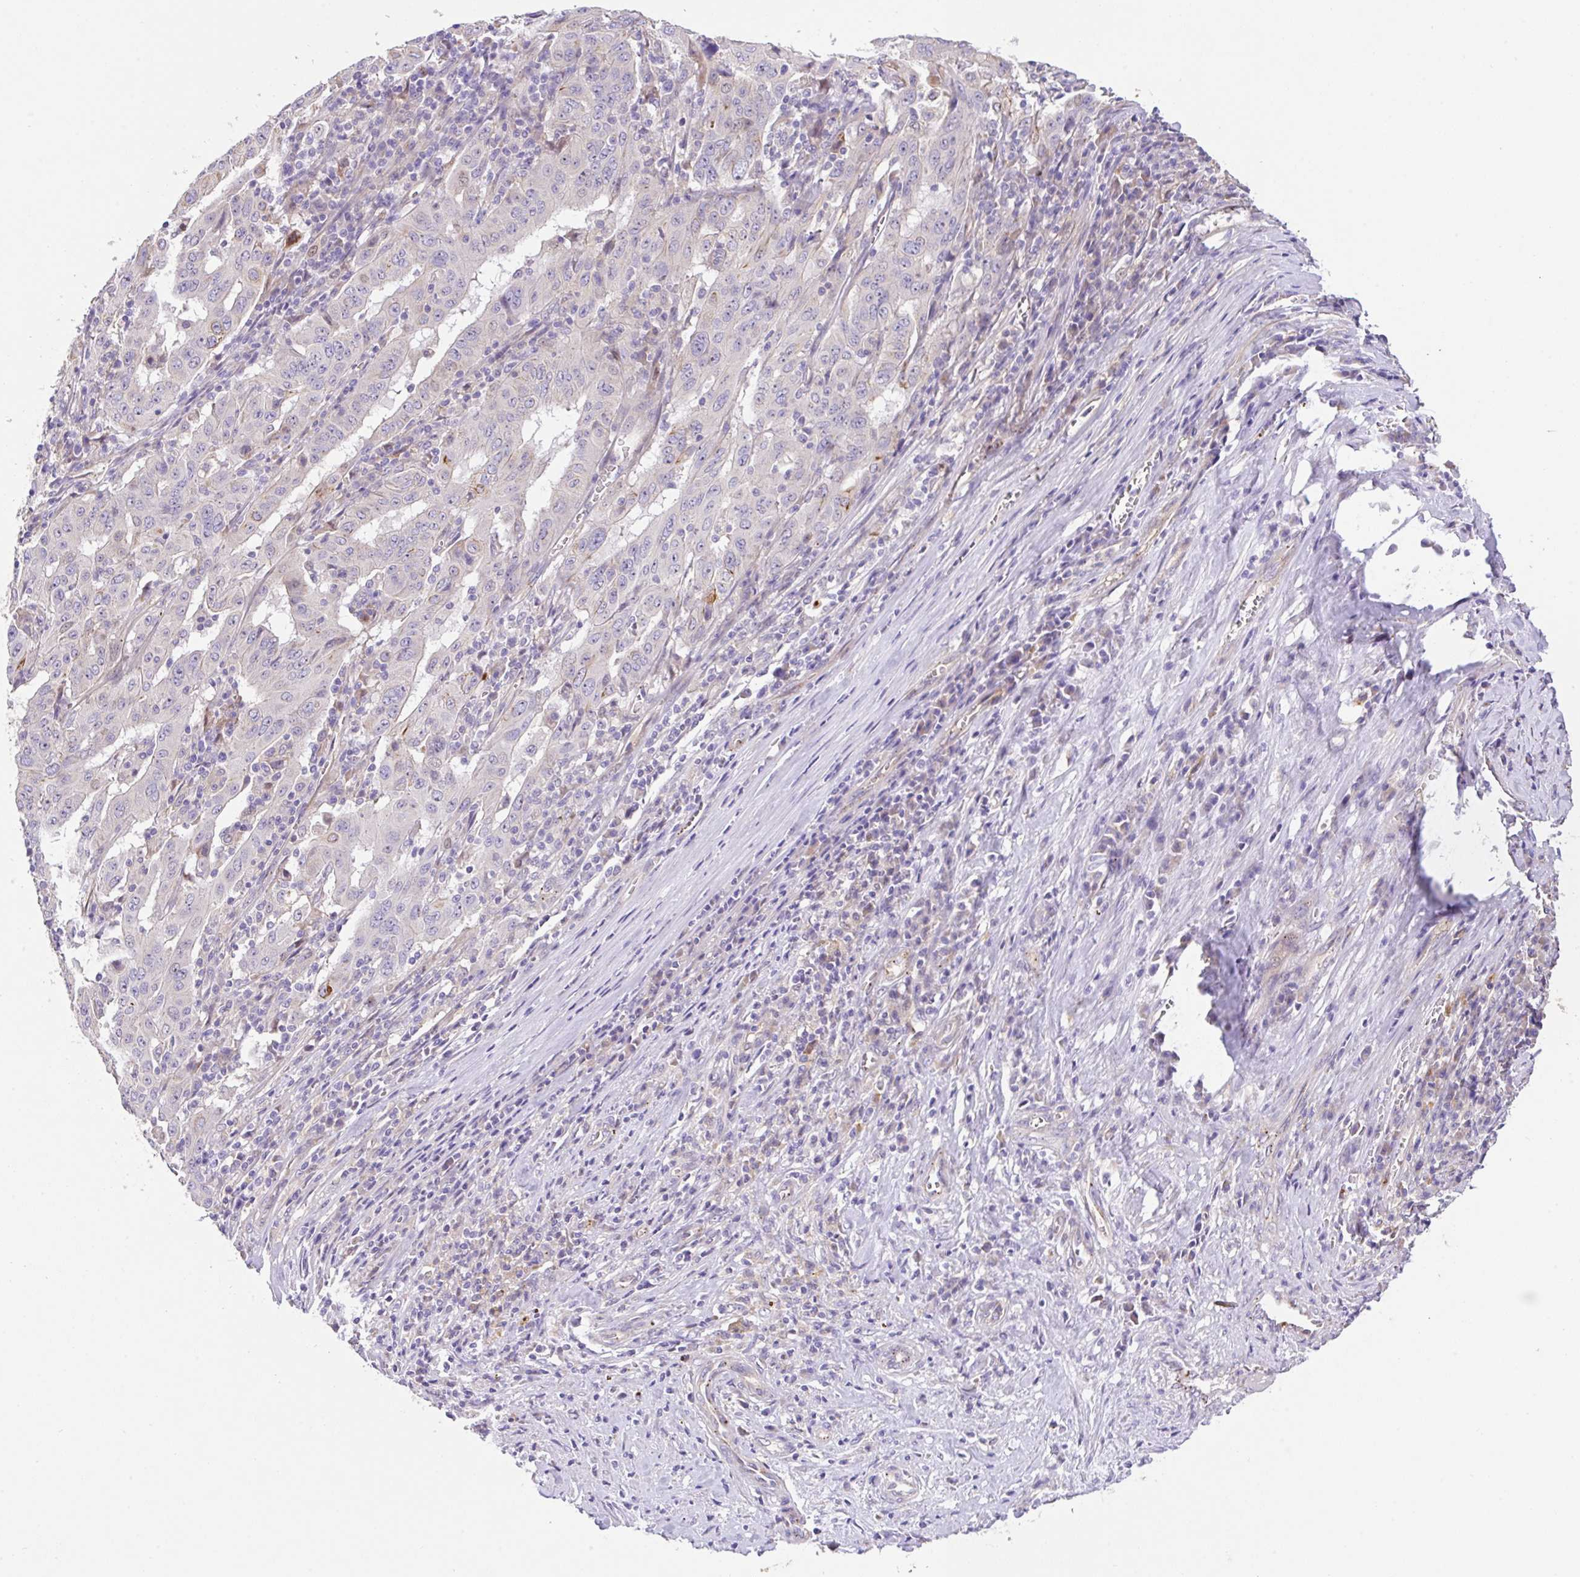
{"staining": {"intensity": "negative", "quantity": "none", "location": "none"}, "tissue": "pancreatic cancer", "cell_type": "Tumor cells", "image_type": "cancer", "snomed": [{"axis": "morphology", "description": "Adenocarcinoma, NOS"}, {"axis": "topography", "description": "Pancreas"}], "caption": "An image of adenocarcinoma (pancreatic) stained for a protein exhibits no brown staining in tumor cells.", "gene": "EPN3", "patient": {"sex": "male", "age": 63}}